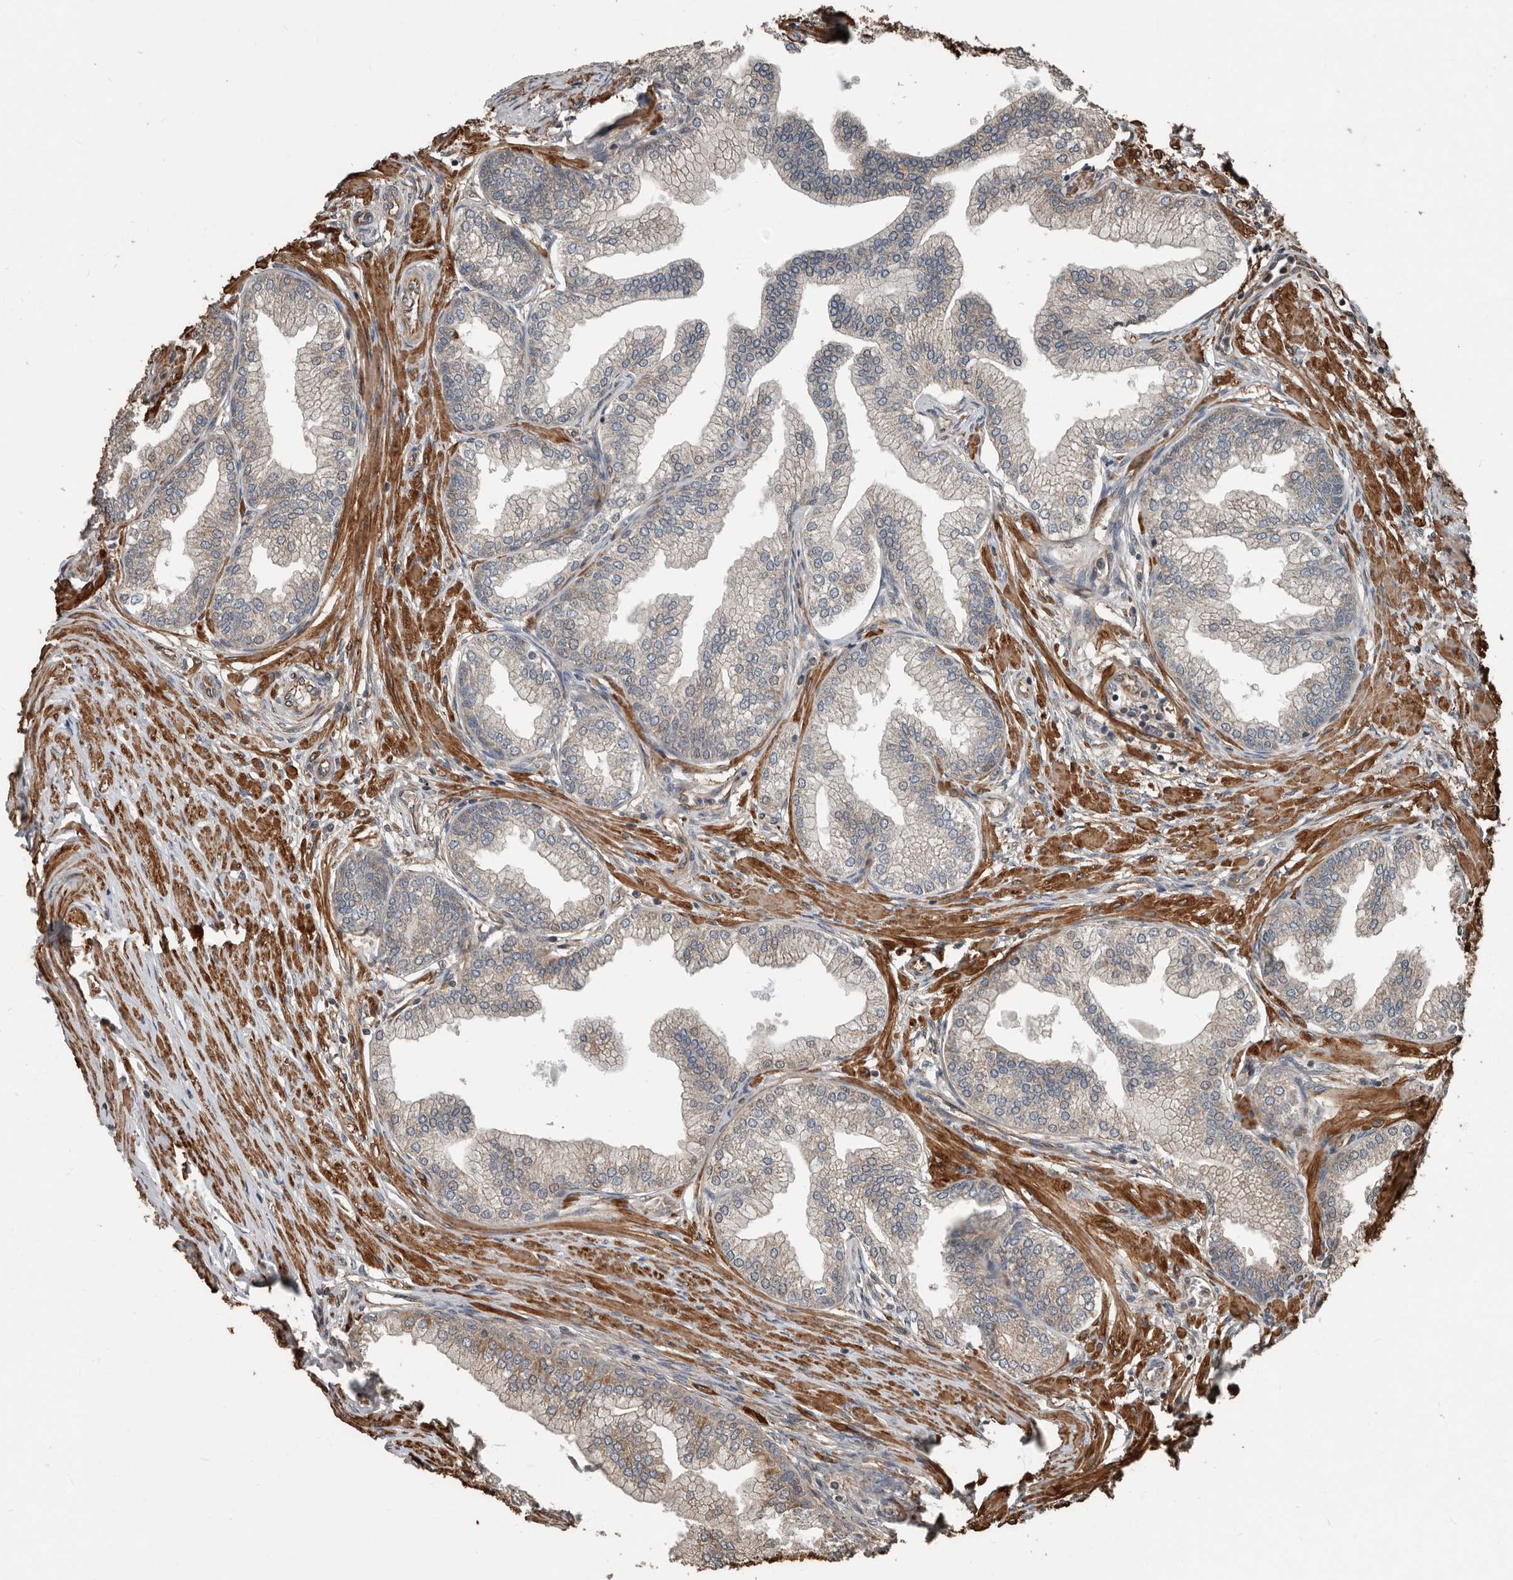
{"staining": {"intensity": "moderate", "quantity": "<25%", "location": "cytoplasmic/membranous"}, "tissue": "prostate", "cell_type": "Glandular cells", "image_type": "normal", "snomed": [{"axis": "morphology", "description": "Normal tissue, NOS"}, {"axis": "morphology", "description": "Urothelial carcinoma, Low grade"}, {"axis": "topography", "description": "Urinary bladder"}, {"axis": "topography", "description": "Prostate"}], "caption": "The image demonstrates staining of normal prostate, revealing moderate cytoplasmic/membranous protein staining (brown color) within glandular cells.", "gene": "YOD1", "patient": {"sex": "male", "age": 60}}